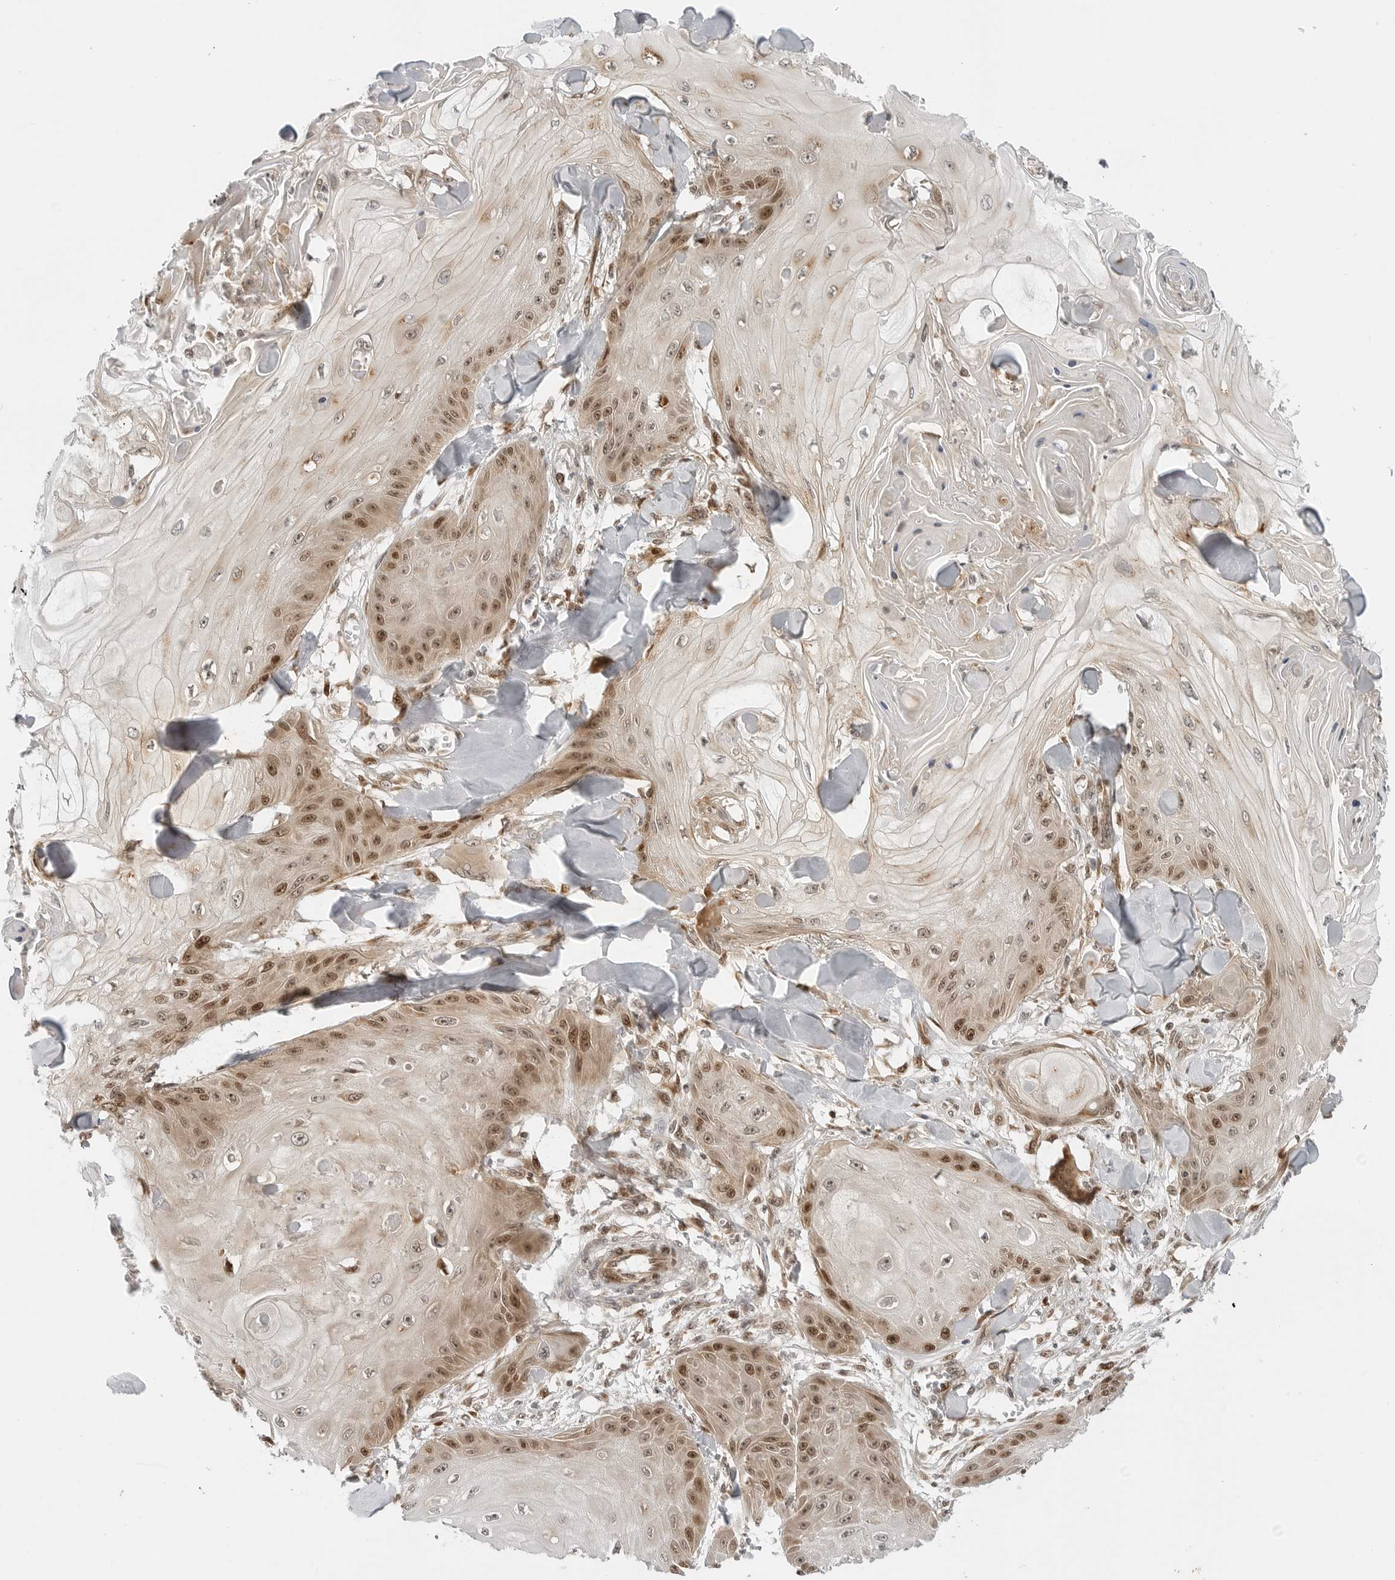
{"staining": {"intensity": "moderate", "quantity": "25%-75%", "location": "cytoplasmic/membranous,nuclear"}, "tissue": "skin cancer", "cell_type": "Tumor cells", "image_type": "cancer", "snomed": [{"axis": "morphology", "description": "Squamous cell carcinoma, NOS"}, {"axis": "topography", "description": "Skin"}], "caption": "A high-resolution histopathology image shows immunohistochemistry (IHC) staining of squamous cell carcinoma (skin), which exhibits moderate cytoplasmic/membranous and nuclear expression in approximately 25%-75% of tumor cells.", "gene": "TIPRL", "patient": {"sex": "male", "age": 74}}